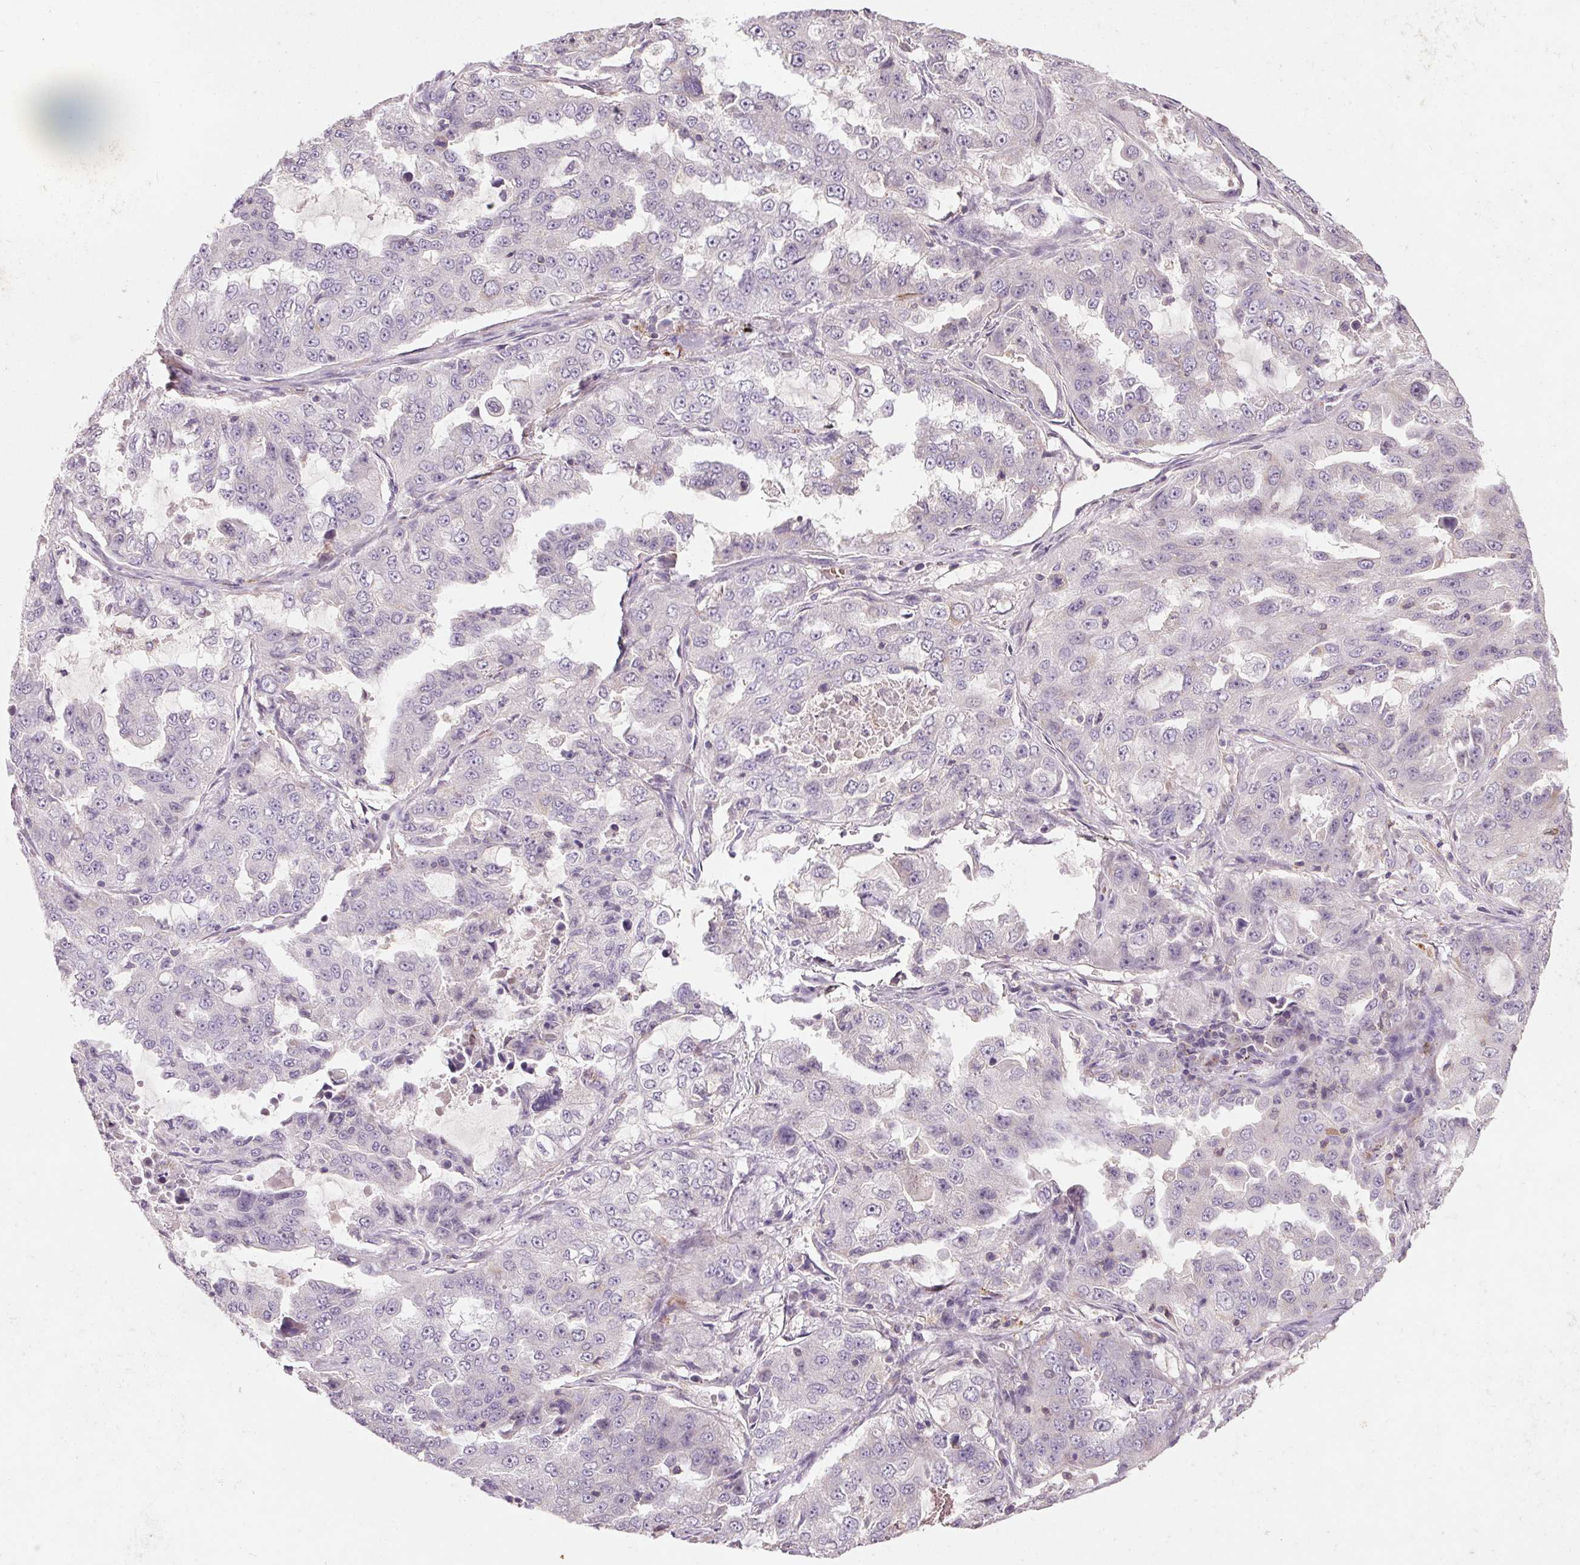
{"staining": {"intensity": "negative", "quantity": "none", "location": "none"}, "tissue": "lung cancer", "cell_type": "Tumor cells", "image_type": "cancer", "snomed": [{"axis": "morphology", "description": "Adenocarcinoma, NOS"}, {"axis": "topography", "description": "Lung"}], "caption": "A photomicrograph of human lung adenocarcinoma is negative for staining in tumor cells.", "gene": "KCNK15", "patient": {"sex": "female", "age": 61}}